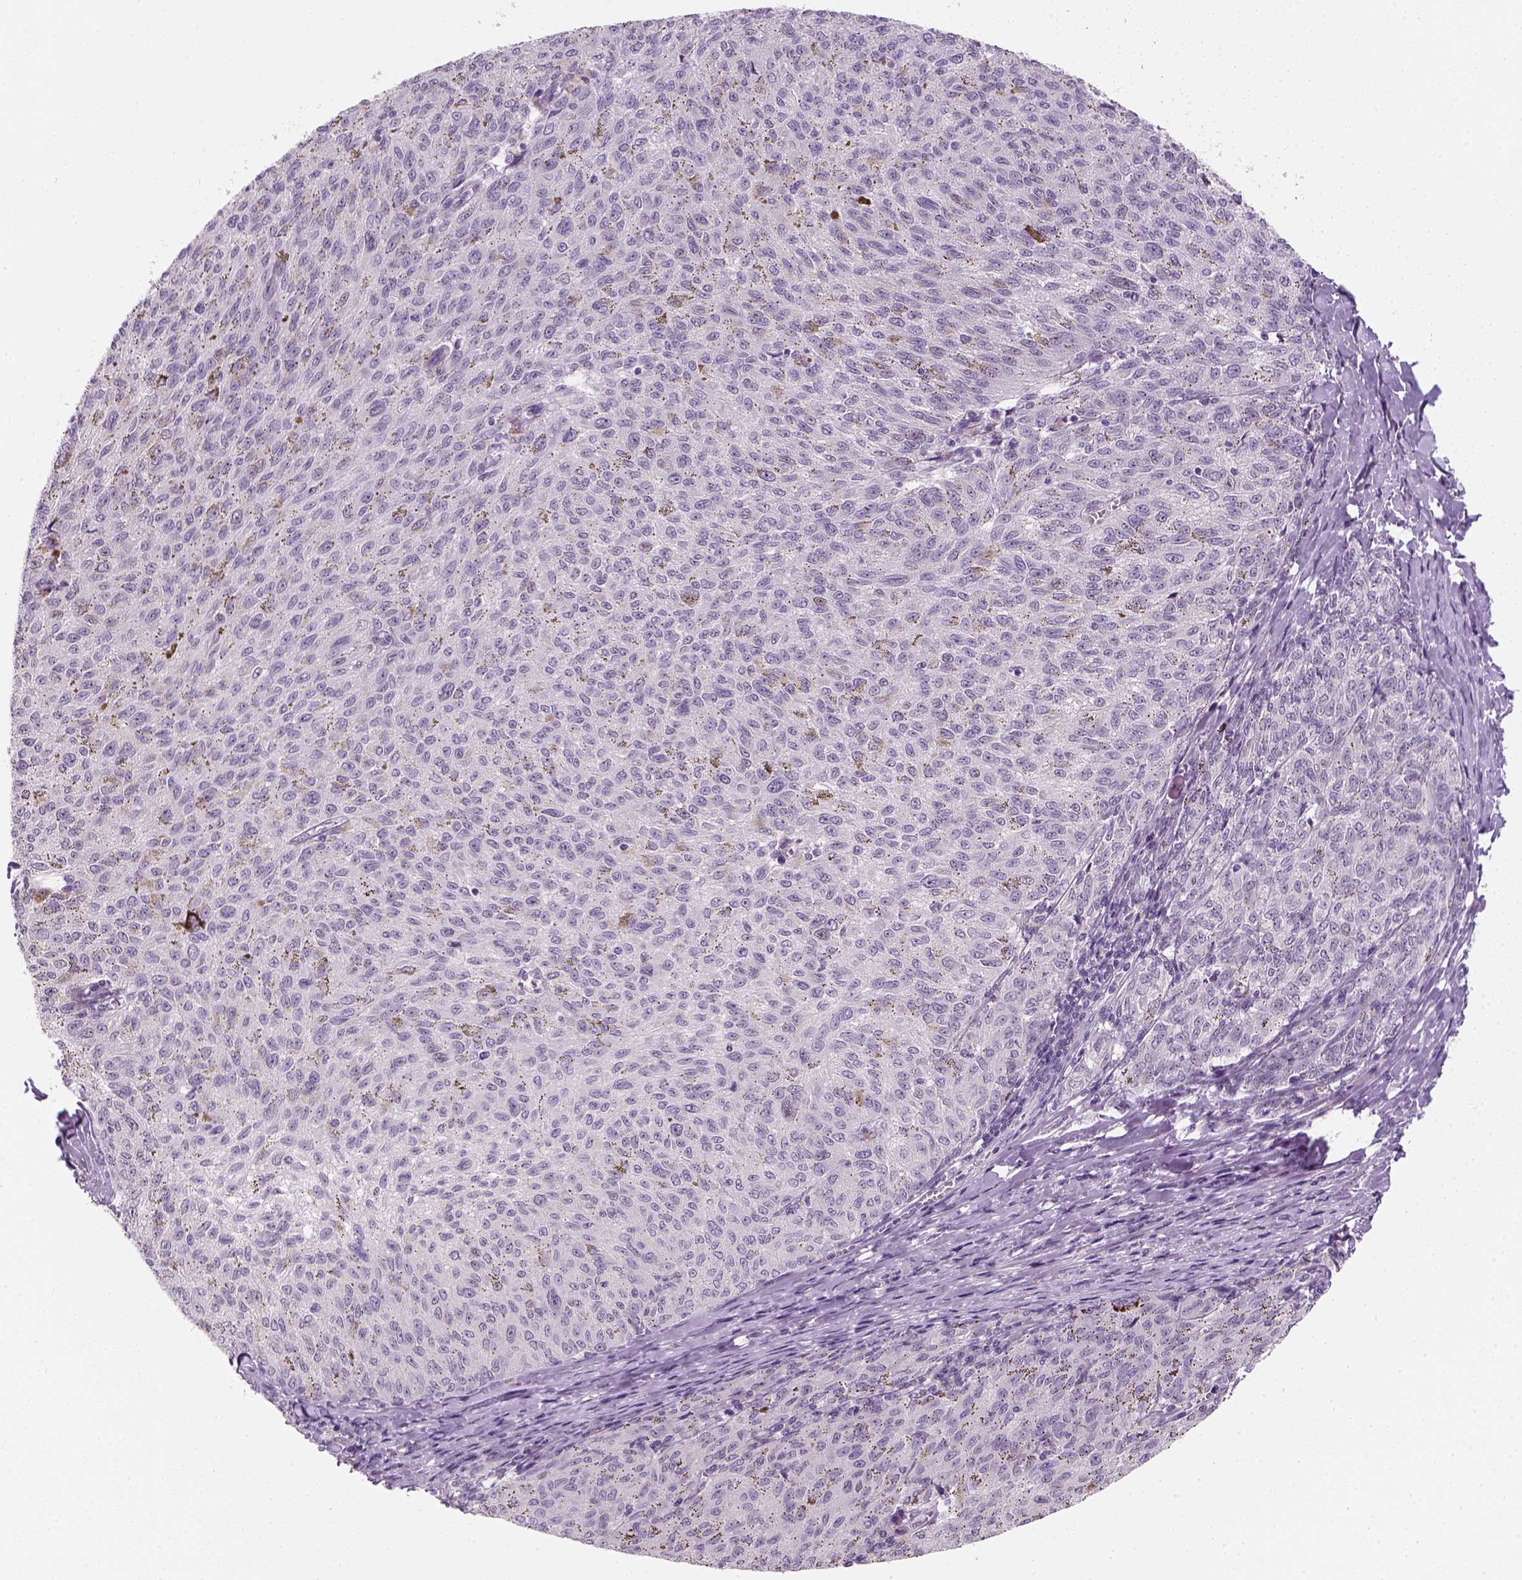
{"staining": {"intensity": "negative", "quantity": "none", "location": "none"}, "tissue": "melanoma", "cell_type": "Tumor cells", "image_type": "cancer", "snomed": [{"axis": "morphology", "description": "Malignant melanoma, NOS"}, {"axis": "topography", "description": "Skin"}], "caption": "IHC histopathology image of neoplastic tissue: malignant melanoma stained with DAB (3,3'-diaminobenzidine) reveals no significant protein staining in tumor cells.", "gene": "TP53", "patient": {"sex": "female", "age": 72}}